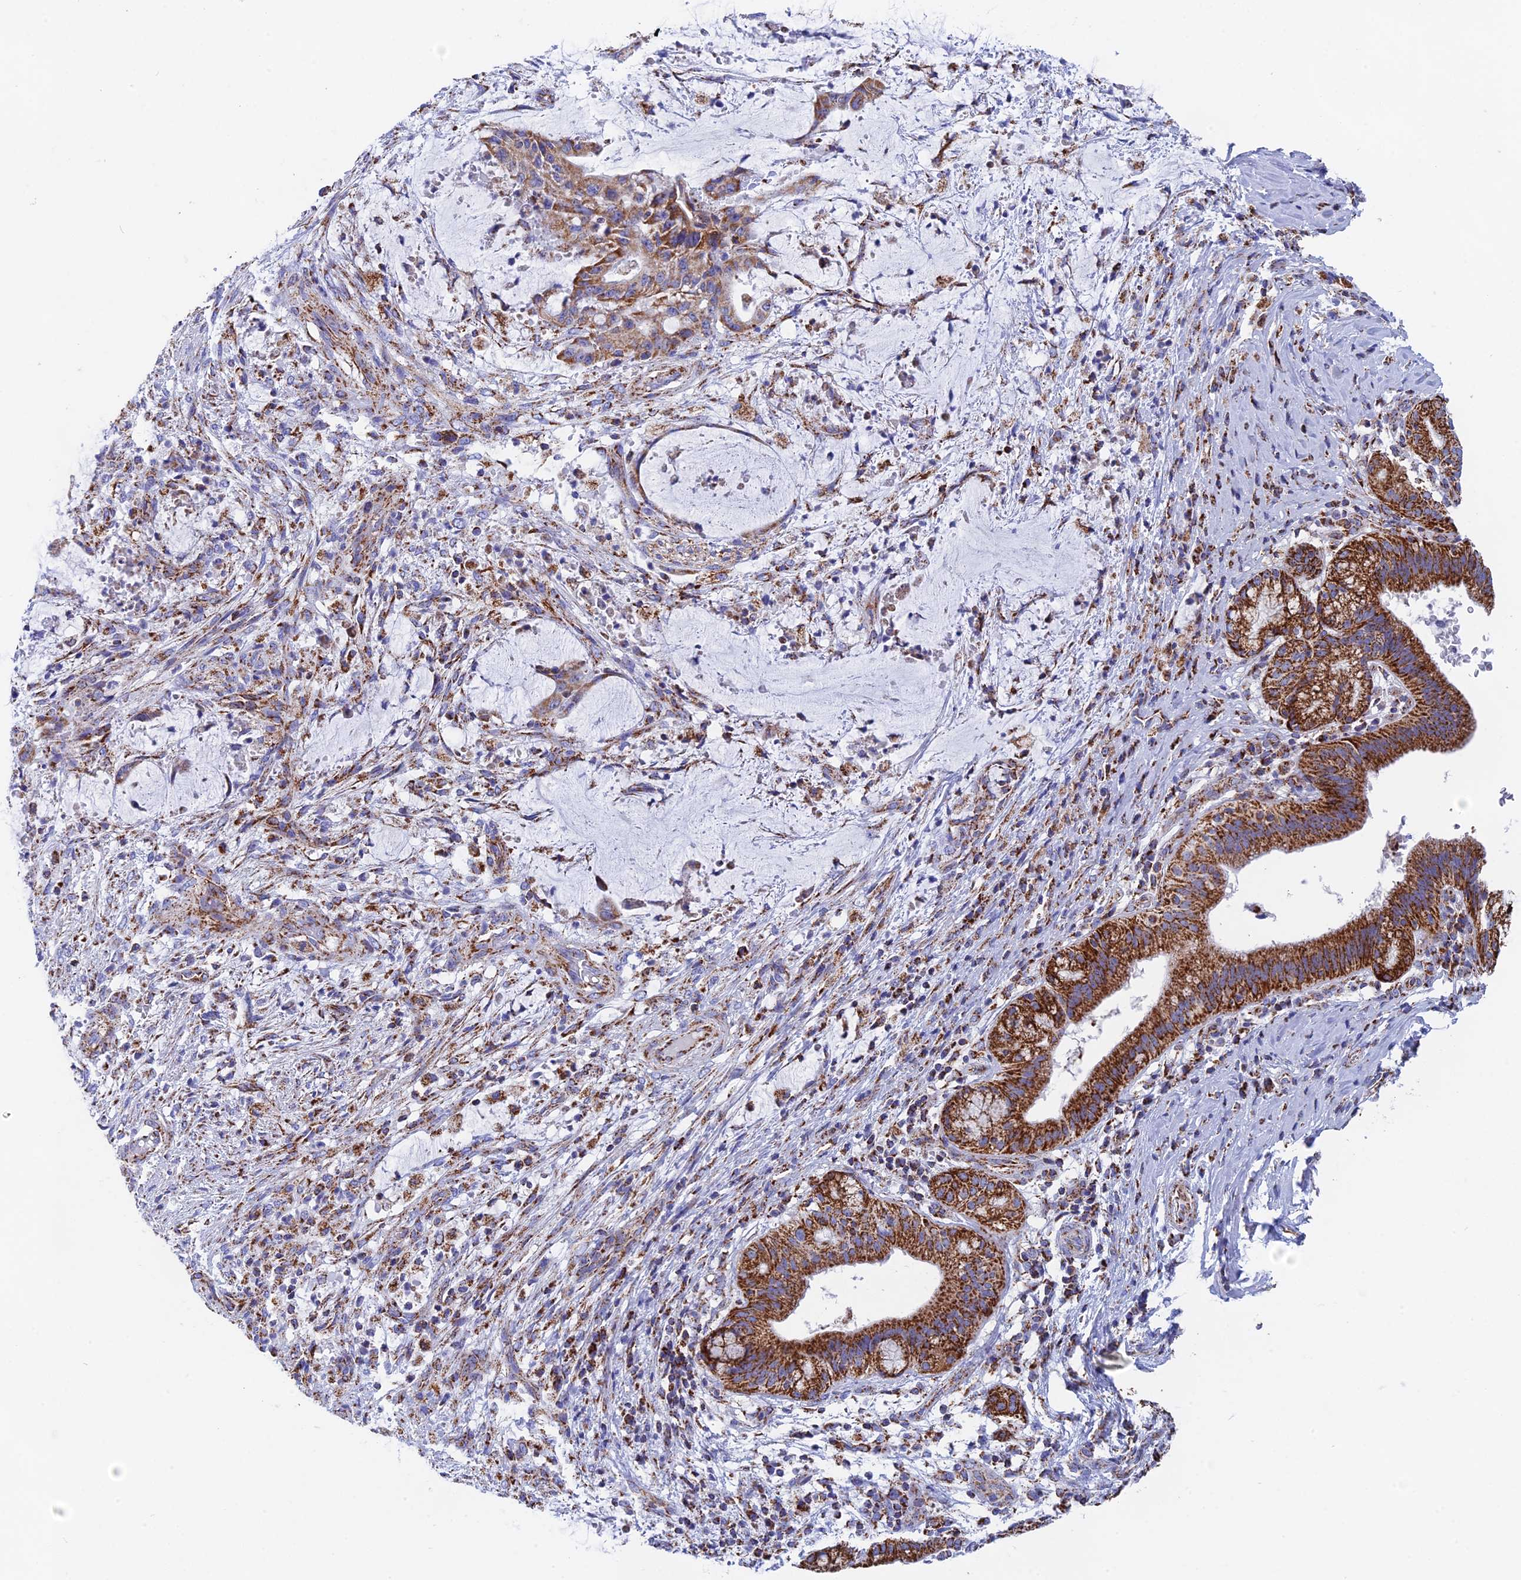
{"staining": {"intensity": "strong", "quantity": "25%-75%", "location": "cytoplasmic/membranous"}, "tissue": "liver cancer", "cell_type": "Tumor cells", "image_type": "cancer", "snomed": [{"axis": "morphology", "description": "Normal tissue, NOS"}, {"axis": "morphology", "description": "Cholangiocarcinoma"}, {"axis": "topography", "description": "Liver"}, {"axis": "topography", "description": "Peripheral nerve tissue"}], "caption": "Immunohistochemical staining of human liver cancer displays high levels of strong cytoplasmic/membranous positivity in approximately 25%-75% of tumor cells. The protein is stained brown, and the nuclei are stained in blue (DAB (3,3'-diaminobenzidine) IHC with brightfield microscopy, high magnification).", "gene": "NDUFA5", "patient": {"sex": "female", "age": 73}}